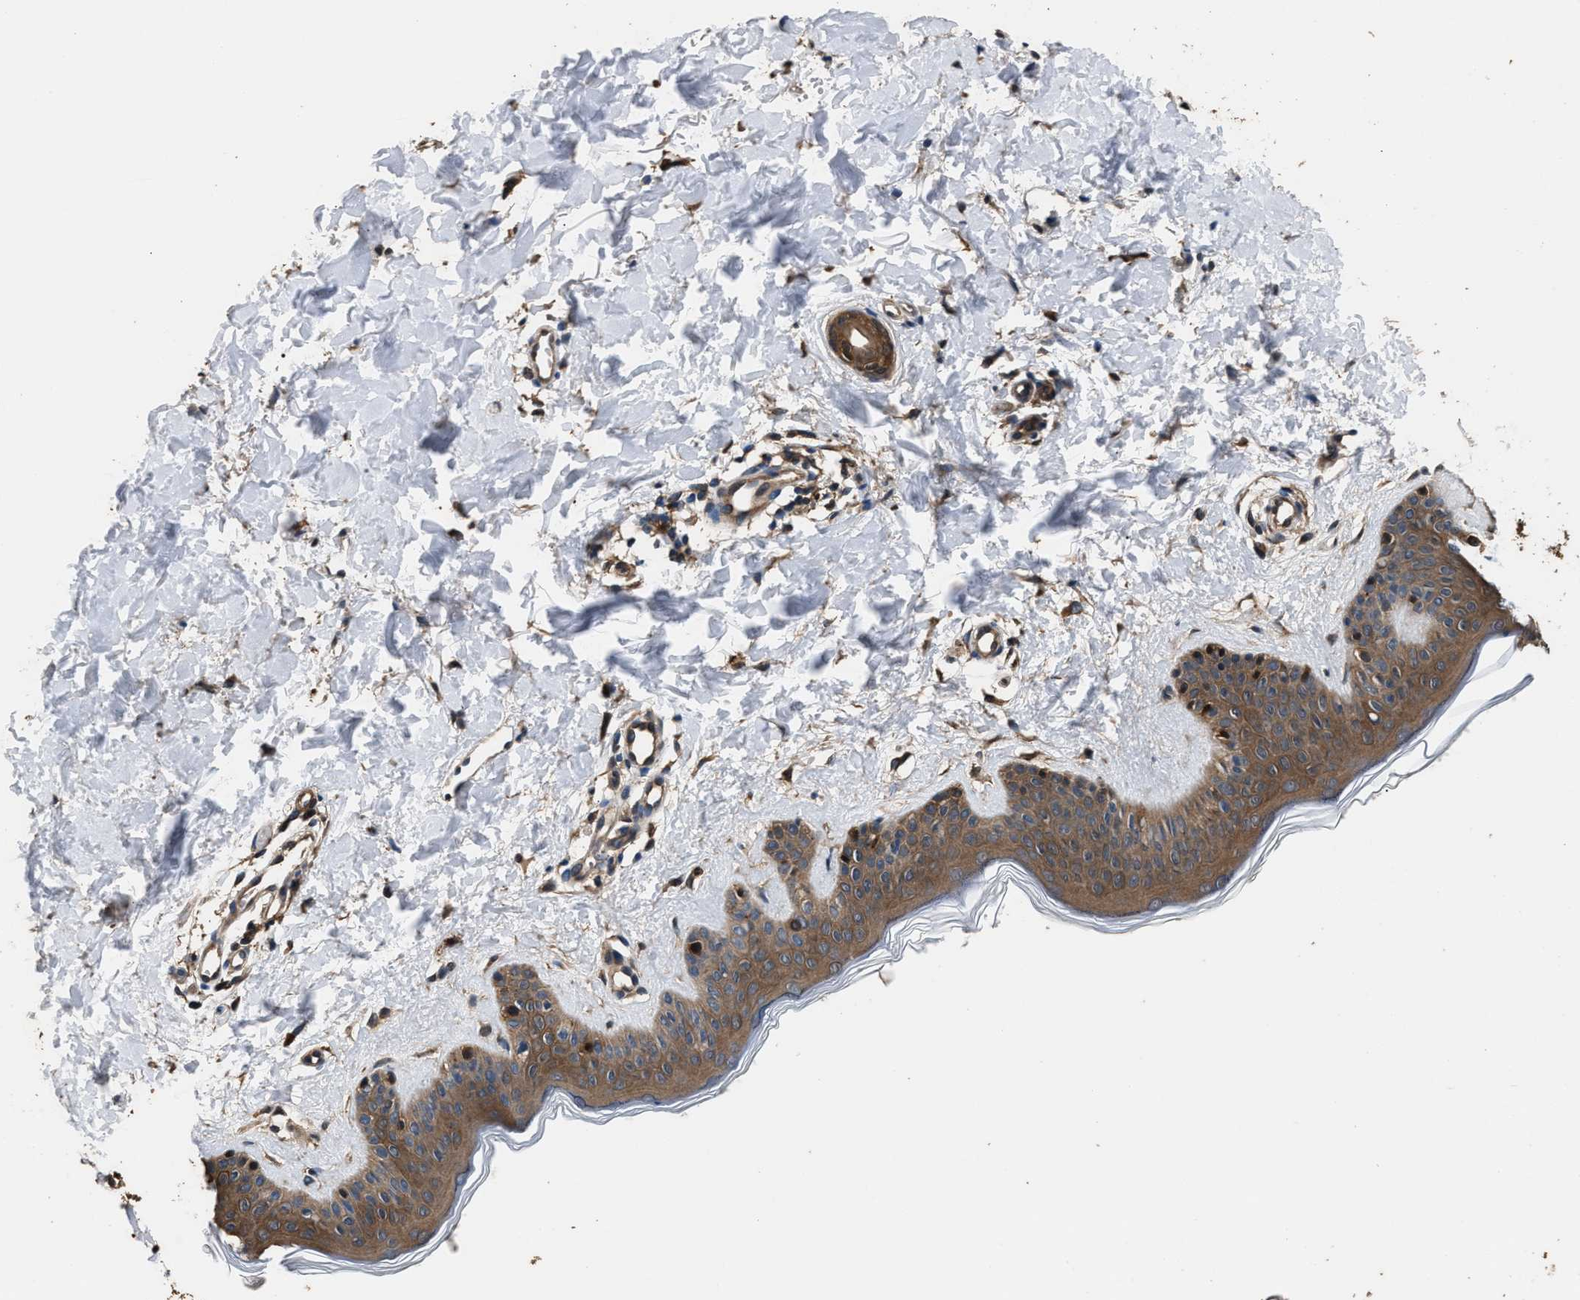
{"staining": {"intensity": "moderate", "quantity": ">75%", "location": "cytoplasmic/membranous"}, "tissue": "skin", "cell_type": "Fibroblasts", "image_type": "normal", "snomed": [{"axis": "morphology", "description": "Normal tissue, NOS"}, {"axis": "topography", "description": "Skin"}], "caption": "About >75% of fibroblasts in unremarkable skin demonstrate moderate cytoplasmic/membranous protein positivity as visualized by brown immunohistochemical staining.", "gene": "GSTP1", "patient": {"sex": "male", "age": 30}}